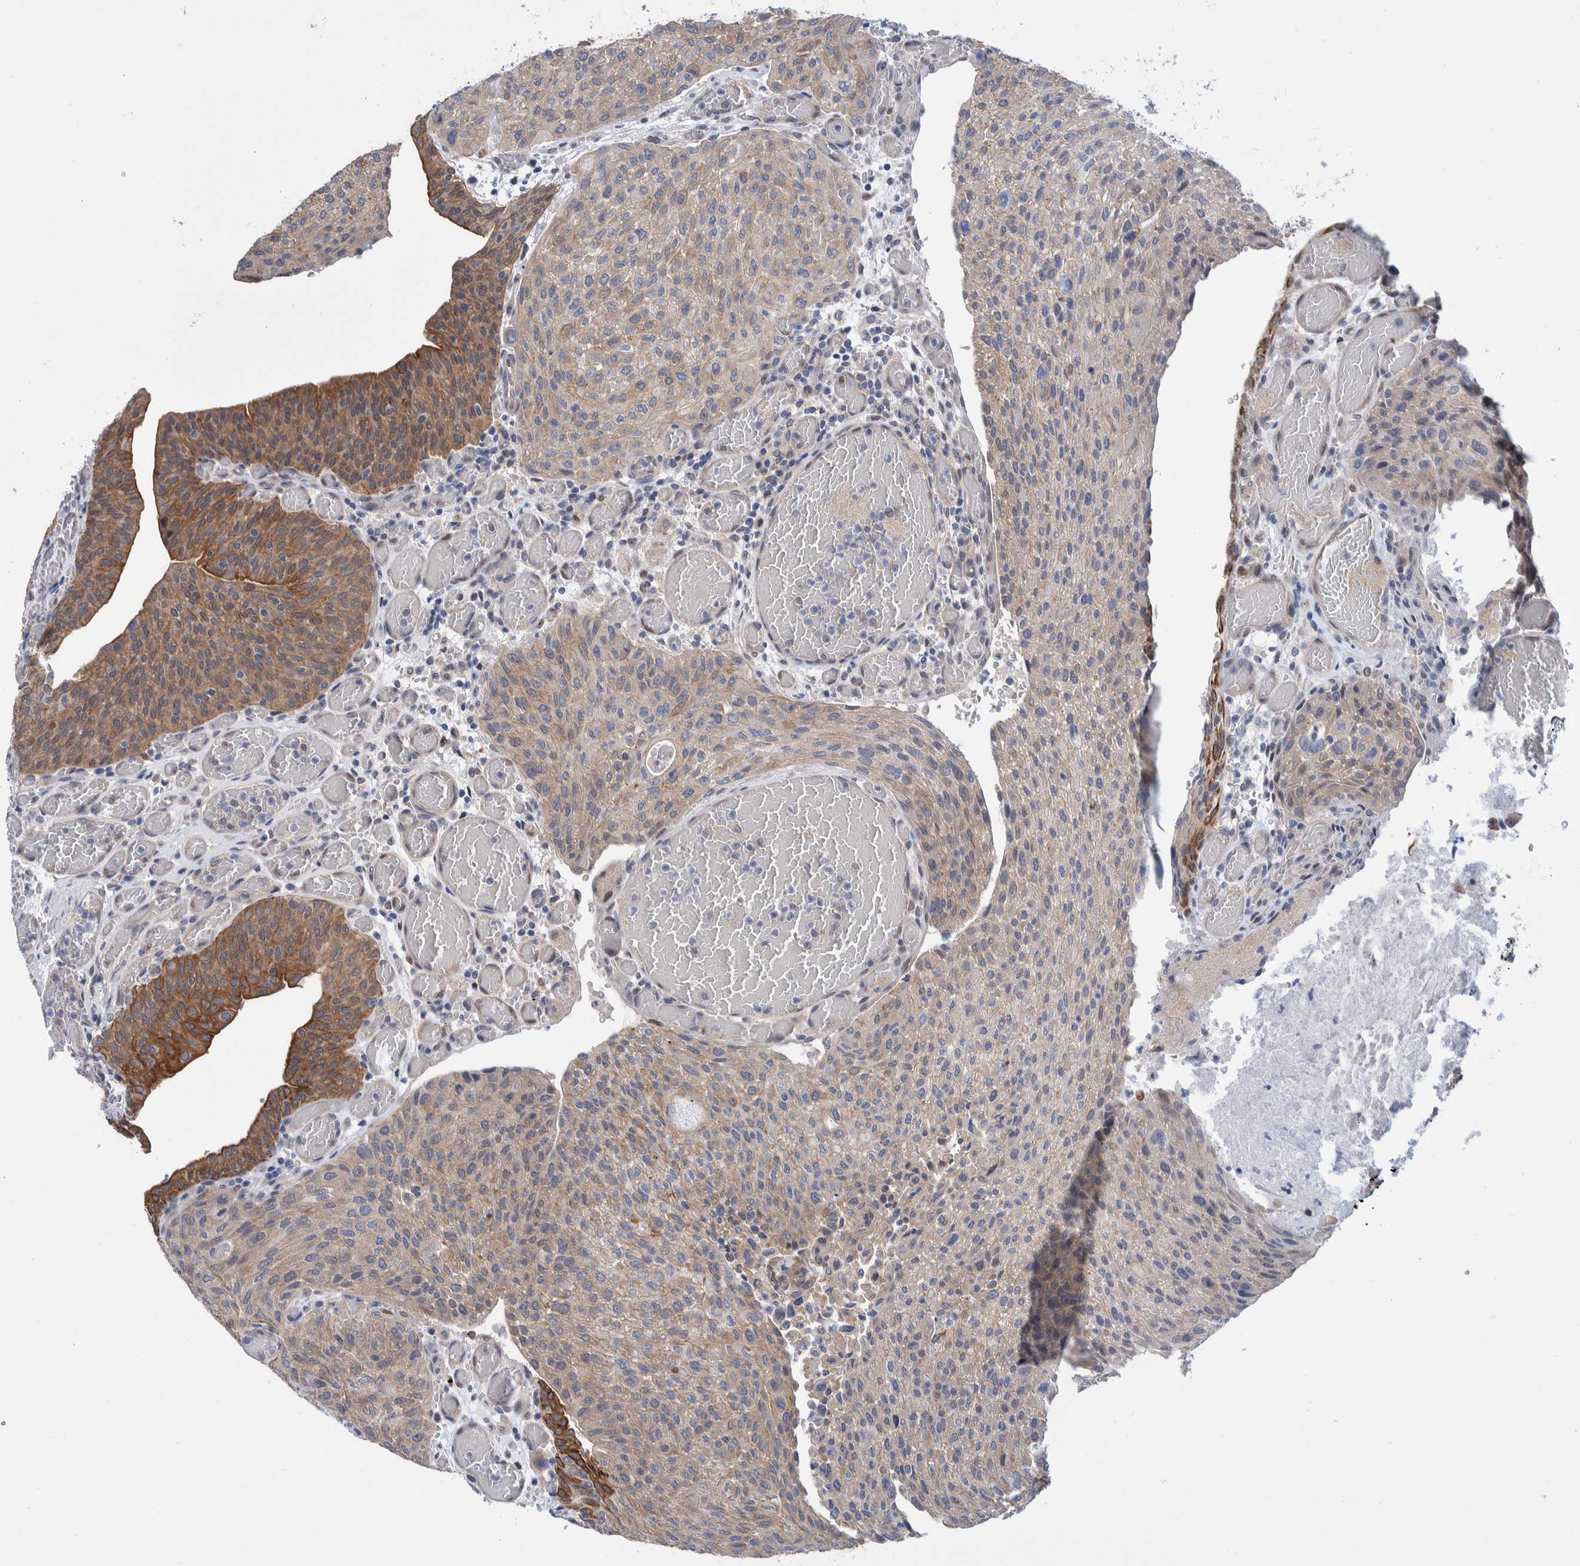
{"staining": {"intensity": "moderate", "quantity": ">75%", "location": "cytoplasmic/membranous"}, "tissue": "urothelial cancer", "cell_type": "Tumor cells", "image_type": "cancer", "snomed": [{"axis": "morphology", "description": "Urothelial carcinoma, Low grade"}, {"axis": "morphology", "description": "Urothelial carcinoma, High grade"}, {"axis": "topography", "description": "Urinary bladder"}], "caption": "Protein staining demonstrates moderate cytoplasmic/membranous expression in about >75% of tumor cells in urothelial cancer. (Brightfield microscopy of DAB IHC at high magnification).", "gene": "PFAS", "patient": {"sex": "male", "age": 35}}